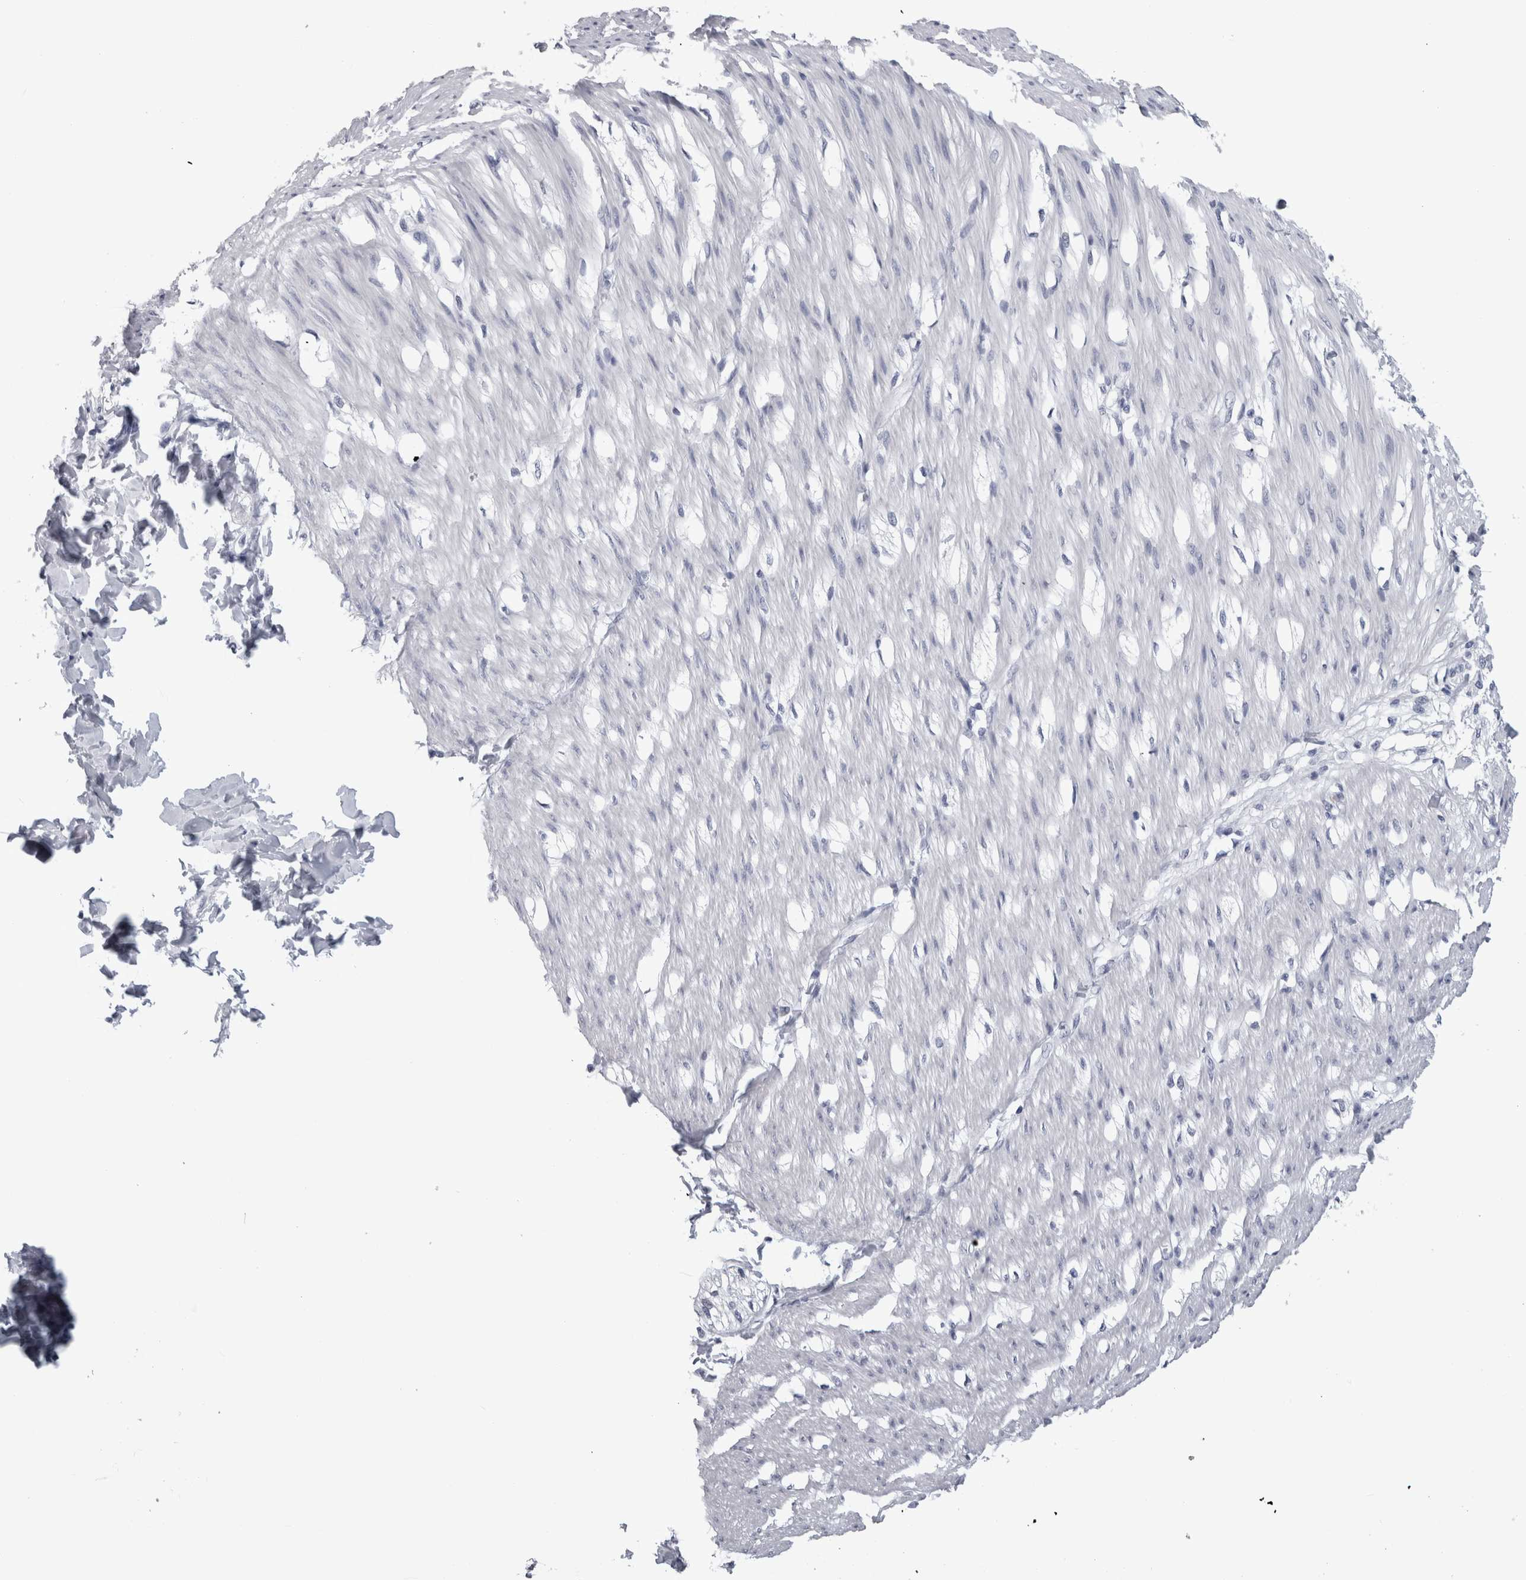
{"staining": {"intensity": "negative", "quantity": "none", "location": "none"}, "tissue": "smooth muscle", "cell_type": "Smooth muscle cells", "image_type": "normal", "snomed": [{"axis": "morphology", "description": "Normal tissue, NOS"}, {"axis": "morphology", "description": "Adenocarcinoma, NOS"}, {"axis": "topography", "description": "Smooth muscle"}, {"axis": "topography", "description": "Colon"}], "caption": "Immunohistochemistry (IHC) of unremarkable smooth muscle demonstrates no staining in smooth muscle cells.", "gene": "ALDH8A1", "patient": {"sex": "male", "age": 14}}